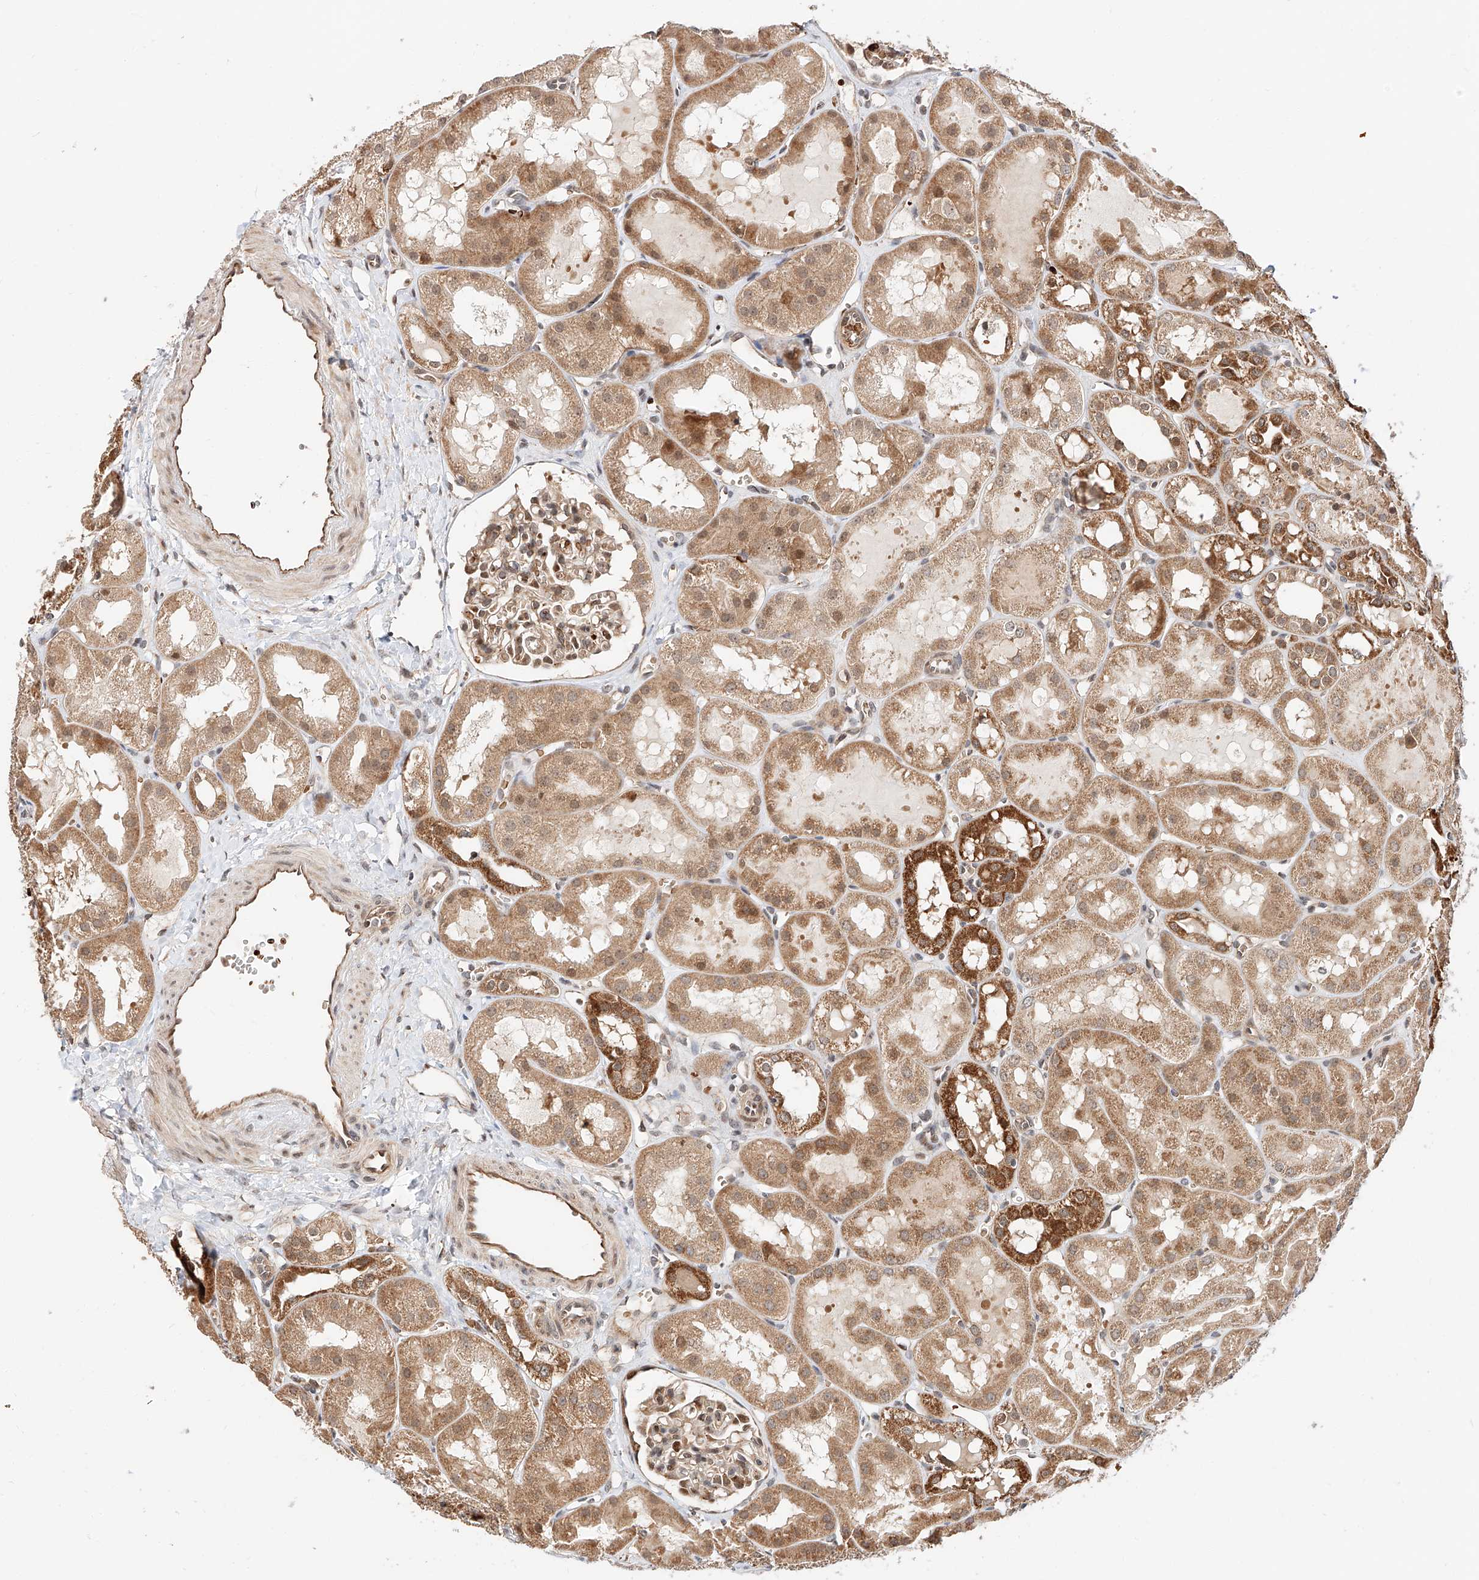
{"staining": {"intensity": "moderate", "quantity": ">75%", "location": "cytoplasmic/membranous,nuclear"}, "tissue": "kidney", "cell_type": "Cells in glomeruli", "image_type": "normal", "snomed": [{"axis": "morphology", "description": "Normal tissue, NOS"}, {"axis": "topography", "description": "Kidney"}], "caption": "Cells in glomeruli show moderate cytoplasmic/membranous,nuclear positivity in about >75% of cells in benign kidney.", "gene": "THTPA", "patient": {"sex": "male", "age": 16}}